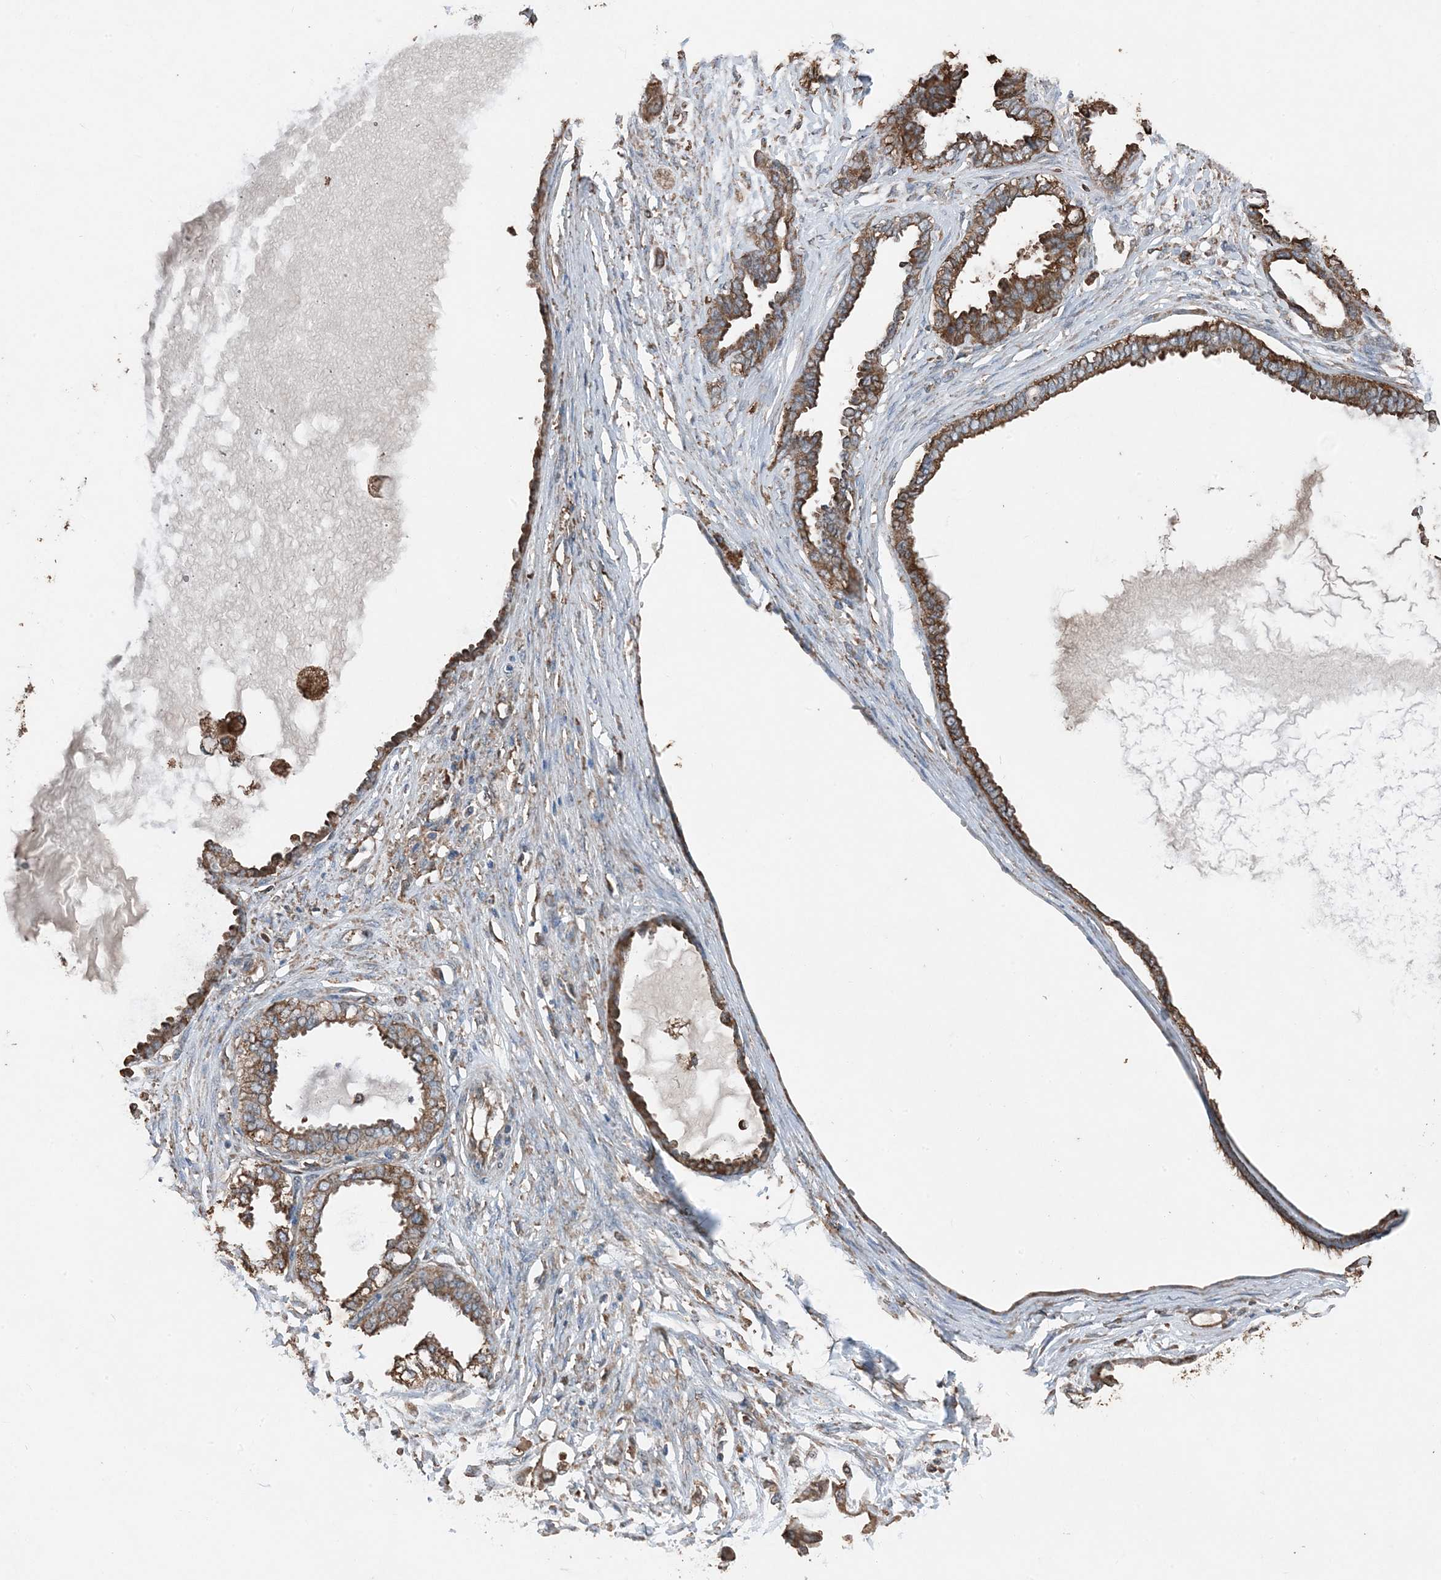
{"staining": {"intensity": "strong", "quantity": ">75%", "location": "cytoplasmic/membranous"}, "tissue": "ovarian cancer", "cell_type": "Tumor cells", "image_type": "cancer", "snomed": [{"axis": "morphology", "description": "Carcinoma, NOS"}, {"axis": "morphology", "description": "Carcinoma, endometroid"}, {"axis": "topography", "description": "Ovary"}], "caption": "The micrograph demonstrates immunohistochemical staining of ovarian endometroid carcinoma. There is strong cytoplasmic/membranous positivity is present in about >75% of tumor cells.", "gene": "PDIA6", "patient": {"sex": "female", "age": 50}}